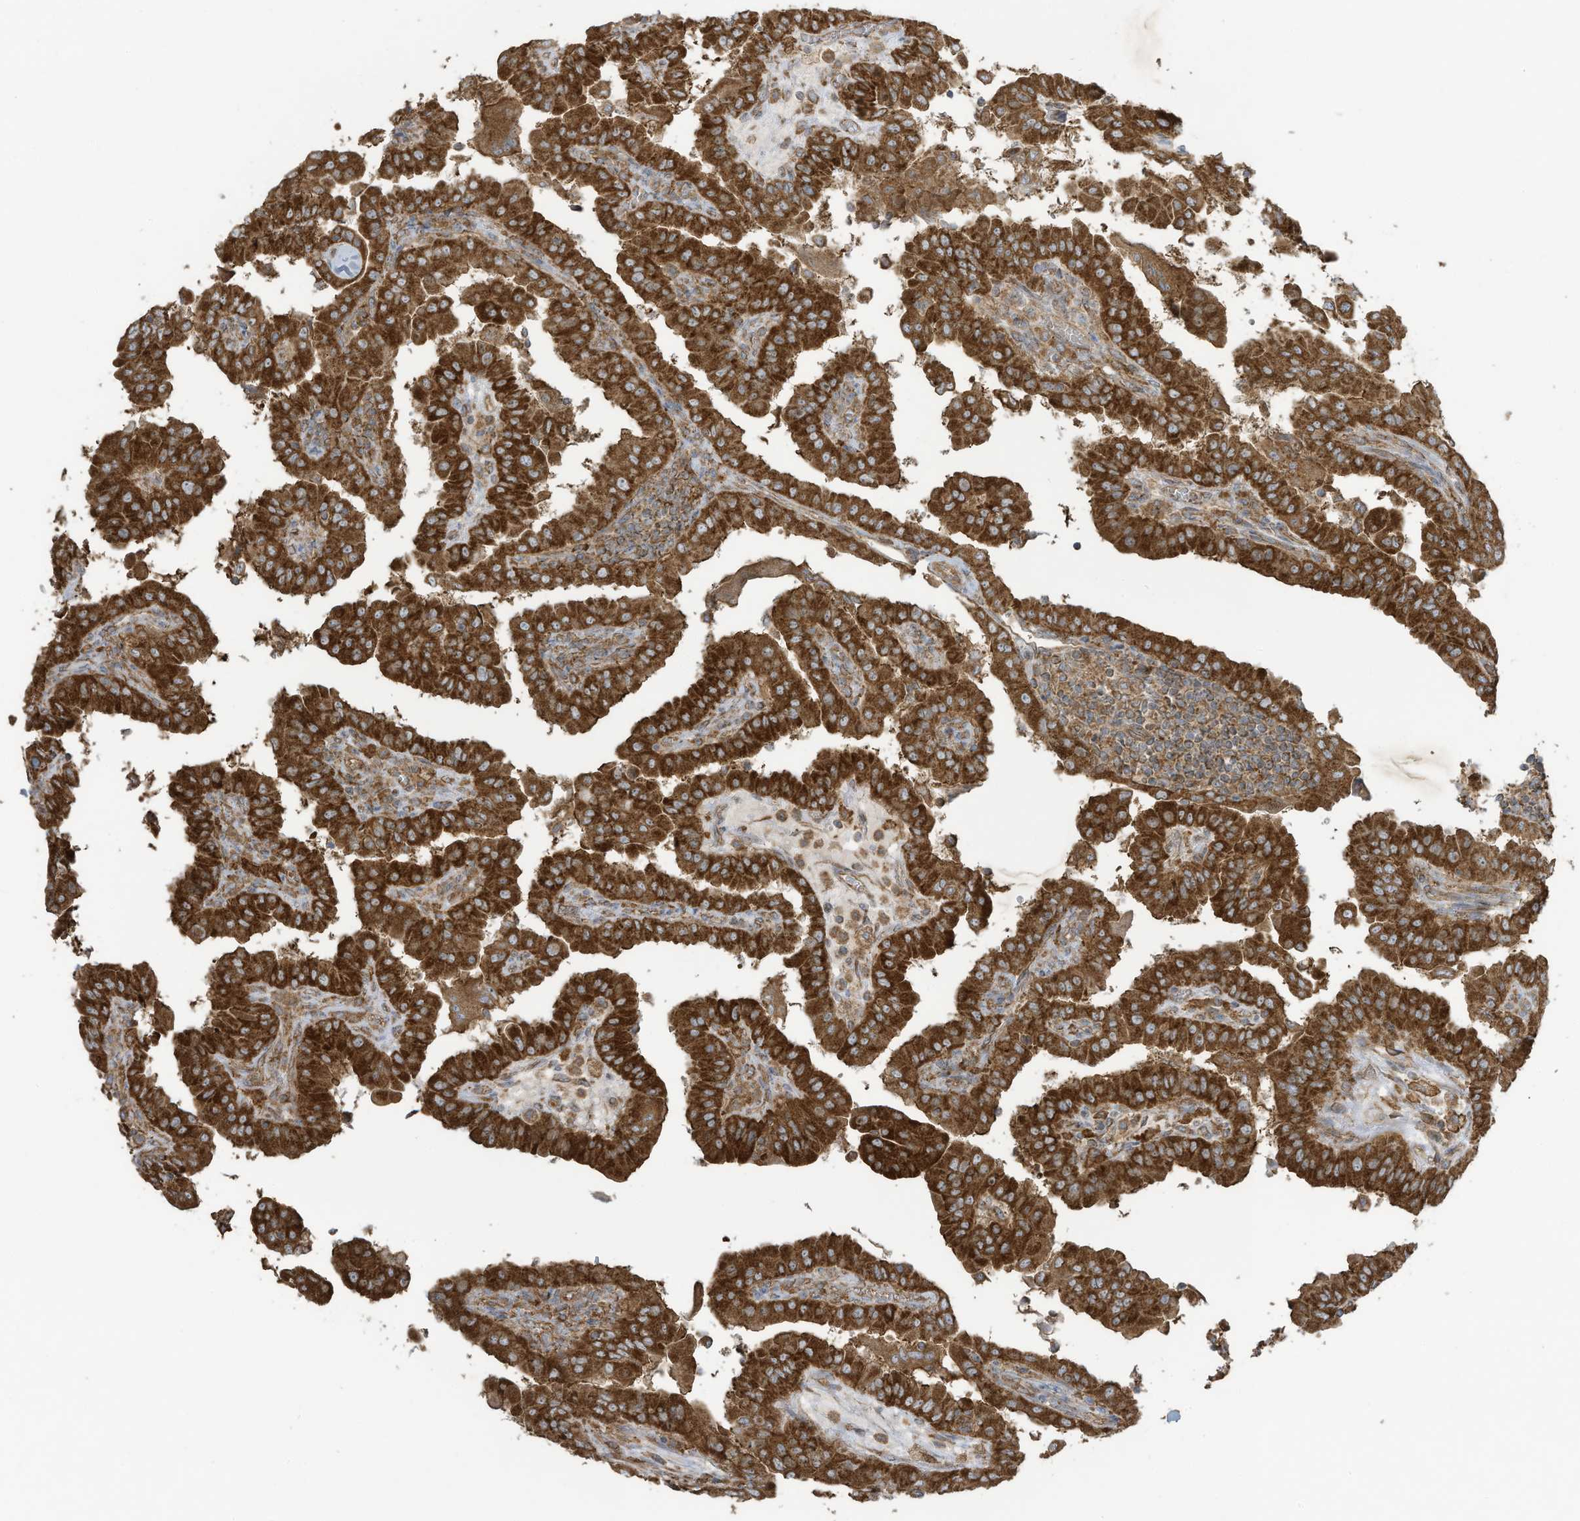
{"staining": {"intensity": "strong", "quantity": ">75%", "location": "cytoplasmic/membranous"}, "tissue": "thyroid cancer", "cell_type": "Tumor cells", "image_type": "cancer", "snomed": [{"axis": "morphology", "description": "Papillary adenocarcinoma, NOS"}, {"axis": "topography", "description": "Thyroid gland"}], "caption": "This image shows immunohistochemistry (IHC) staining of human papillary adenocarcinoma (thyroid), with high strong cytoplasmic/membranous staining in about >75% of tumor cells.", "gene": "CGAS", "patient": {"sex": "male", "age": 33}}